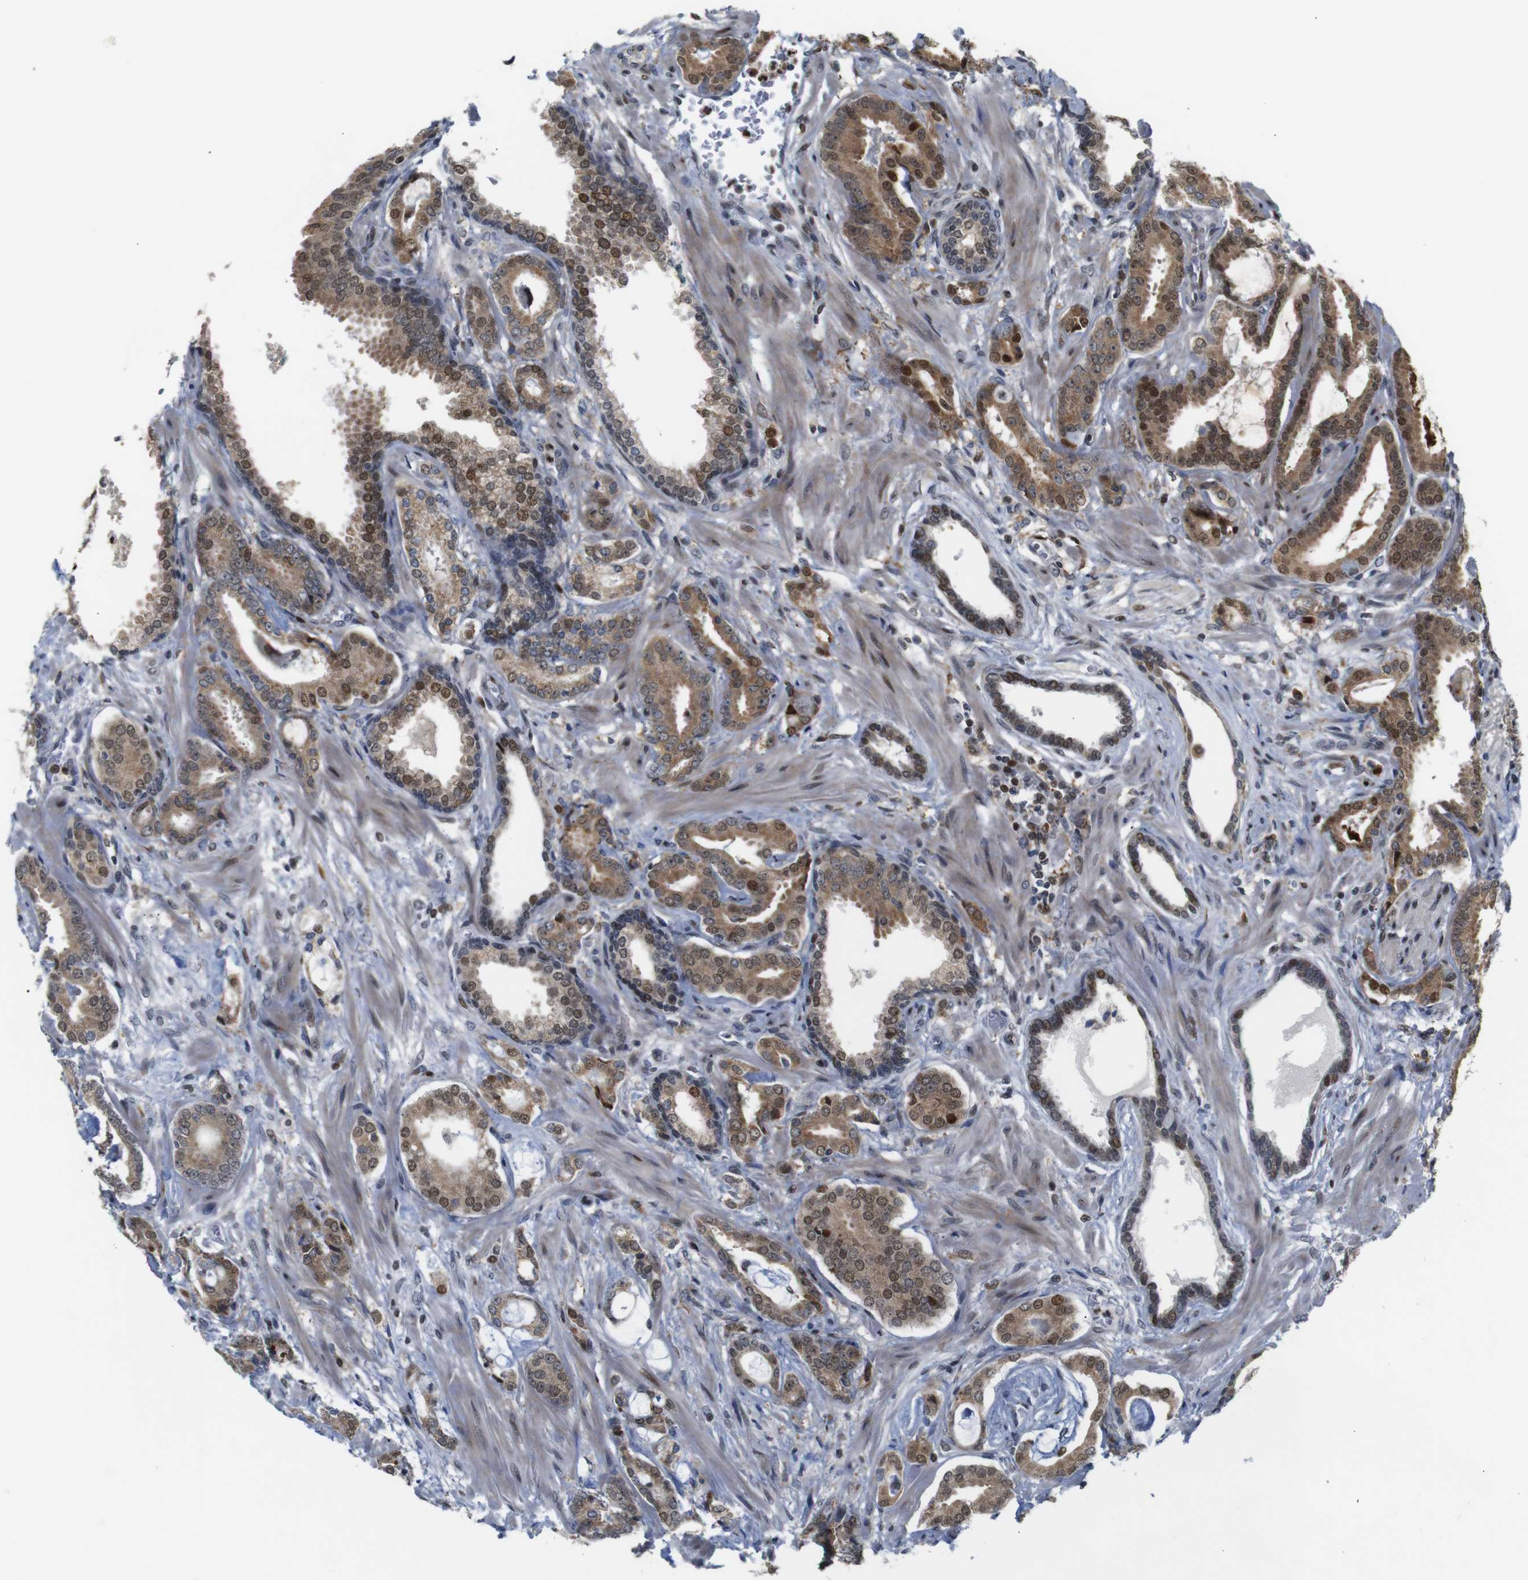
{"staining": {"intensity": "moderate", "quantity": ">75%", "location": "cytoplasmic/membranous,nuclear"}, "tissue": "prostate cancer", "cell_type": "Tumor cells", "image_type": "cancer", "snomed": [{"axis": "morphology", "description": "Adenocarcinoma, Low grade"}, {"axis": "topography", "description": "Prostate"}], "caption": "Immunohistochemical staining of prostate low-grade adenocarcinoma demonstrates medium levels of moderate cytoplasmic/membranous and nuclear protein positivity in about >75% of tumor cells.", "gene": "PTPN1", "patient": {"sex": "male", "age": 53}}